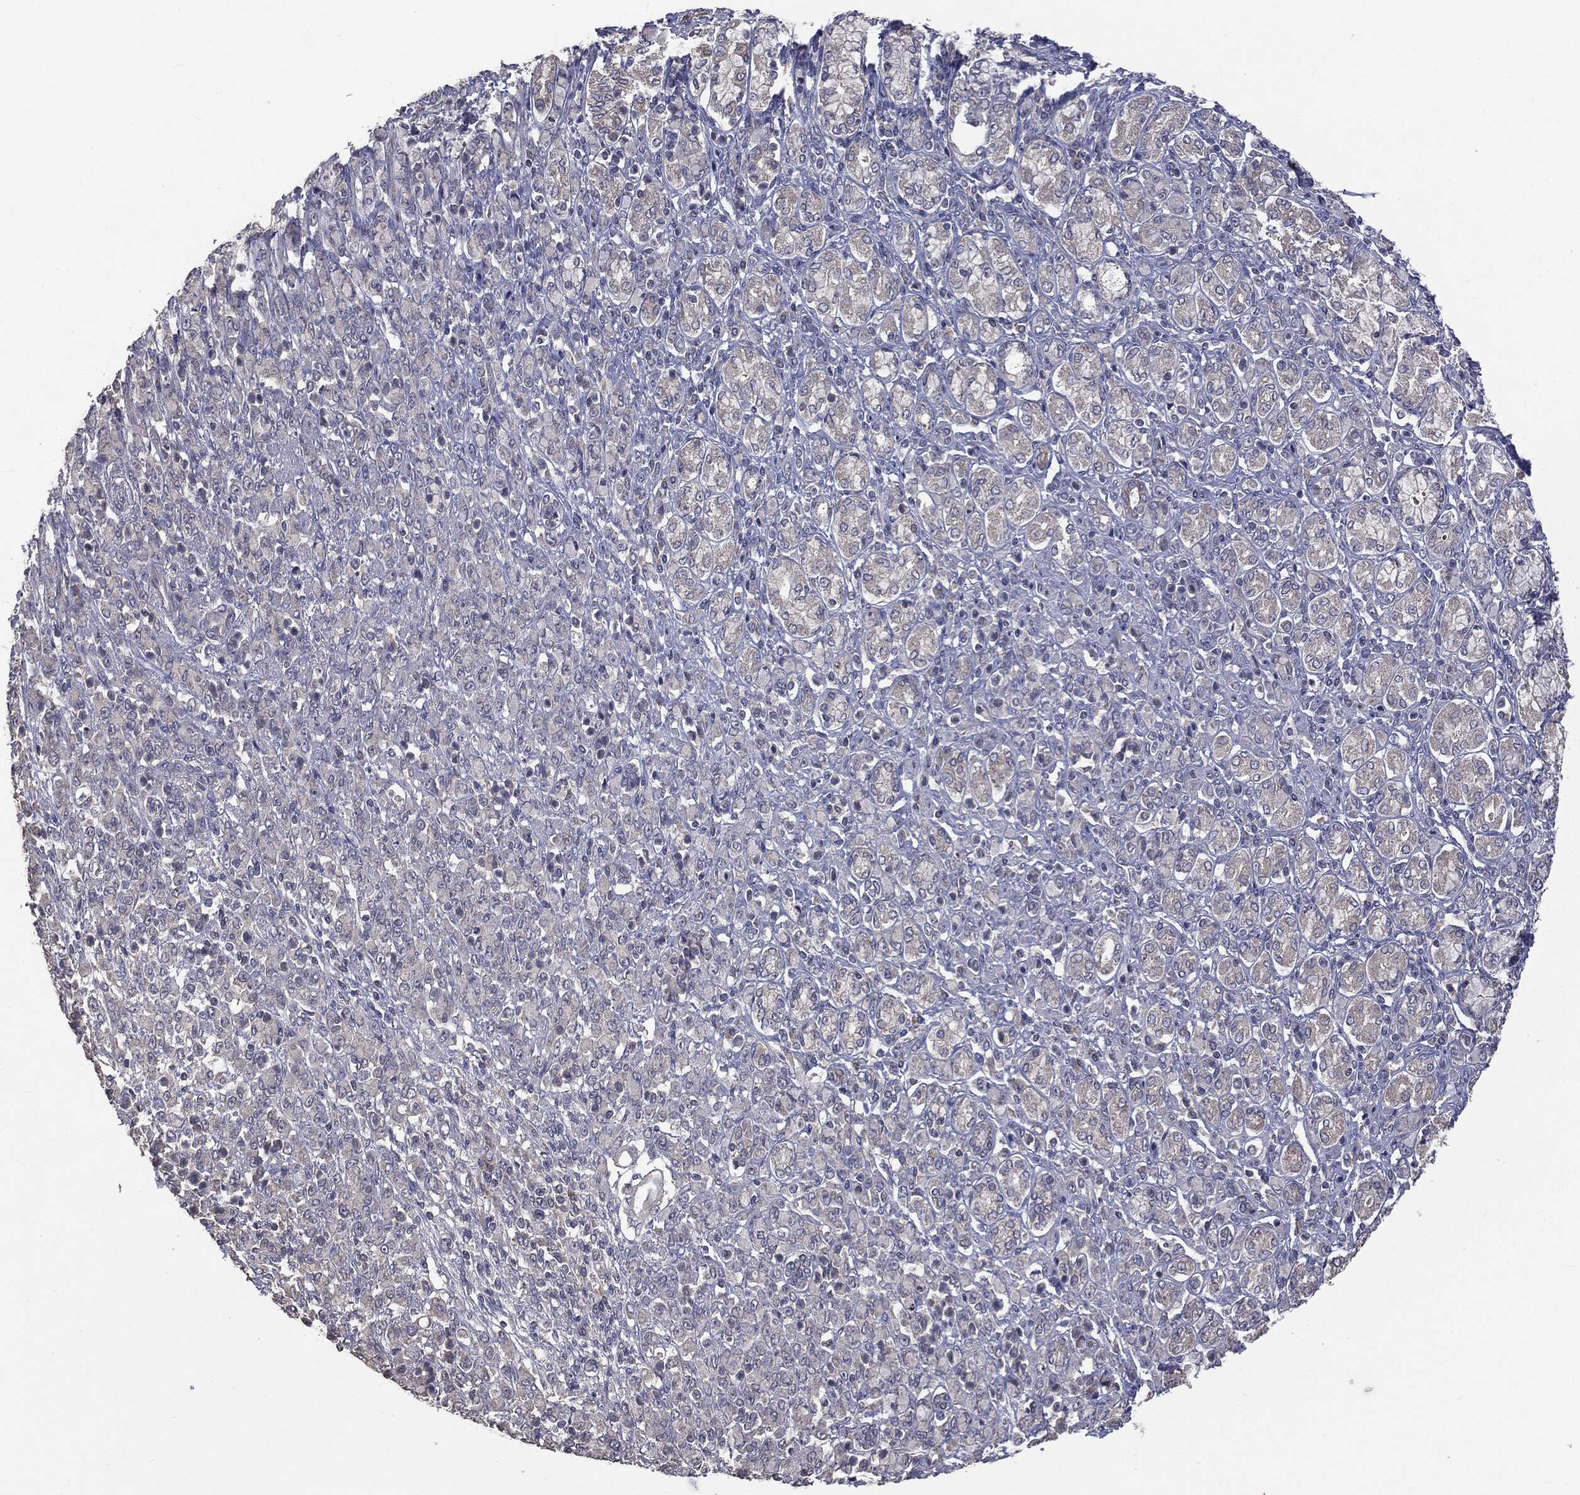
{"staining": {"intensity": "negative", "quantity": "none", "location": "none"}, "tissue": "stomach cancer", "cell_type": "Tumor cells", "image_type": "cancer", "snomed": [{"axis": "morphology", "description": "Normal tissue, NOS"}, {"axis": "morphology", "description": "Adenocarcinoma, NOS"}, {"axis": "topography", "description": "Stomach"}], "caption": "Adenocarcinoma (stomach) was stained to show a protein in brown. There is no significant expression in tumor cells.", "gene": "MTOR", "patient": {"sex": "female", "age": 79}}